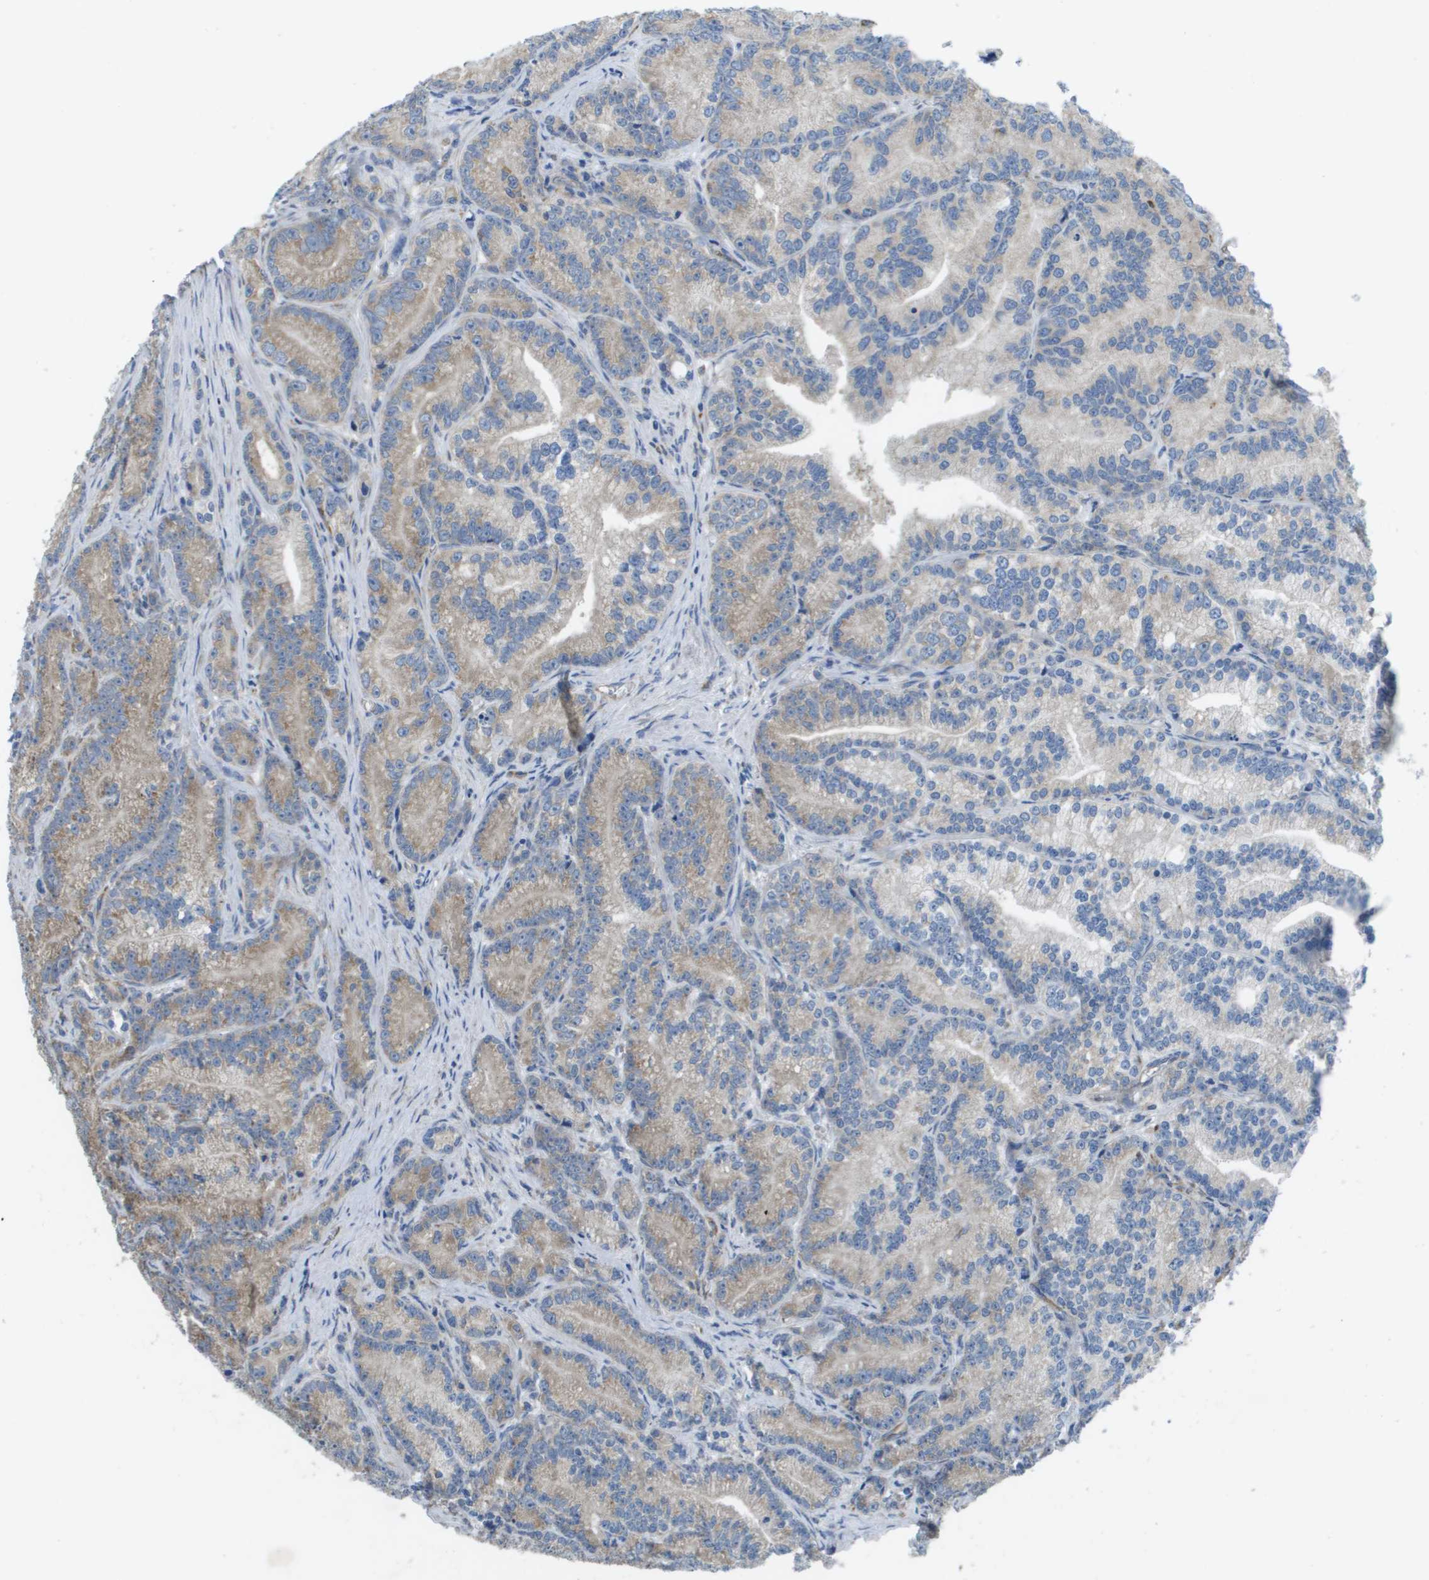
{"staining": {"intensity": "weak", "quantity": ">75%", "location": "cytoplasmic/membranous"}, "tissue": "prostate cancer", "cell_type": "Tumor cells", "image_type": "cancer", "snomed": [{"axis": "morphology", "description": "Adenocarcinoma, Low grade"}, {"axis": "topography", "description": "Prostate"}], "caption": "Prostate cancer was stained to show a protein in brown. There is low levels of weak cytoplasmic/membranous staining in about >75% of tumor cells.", "gene": "CLCN2", "patient": {"sex": "male", "age": 89}}